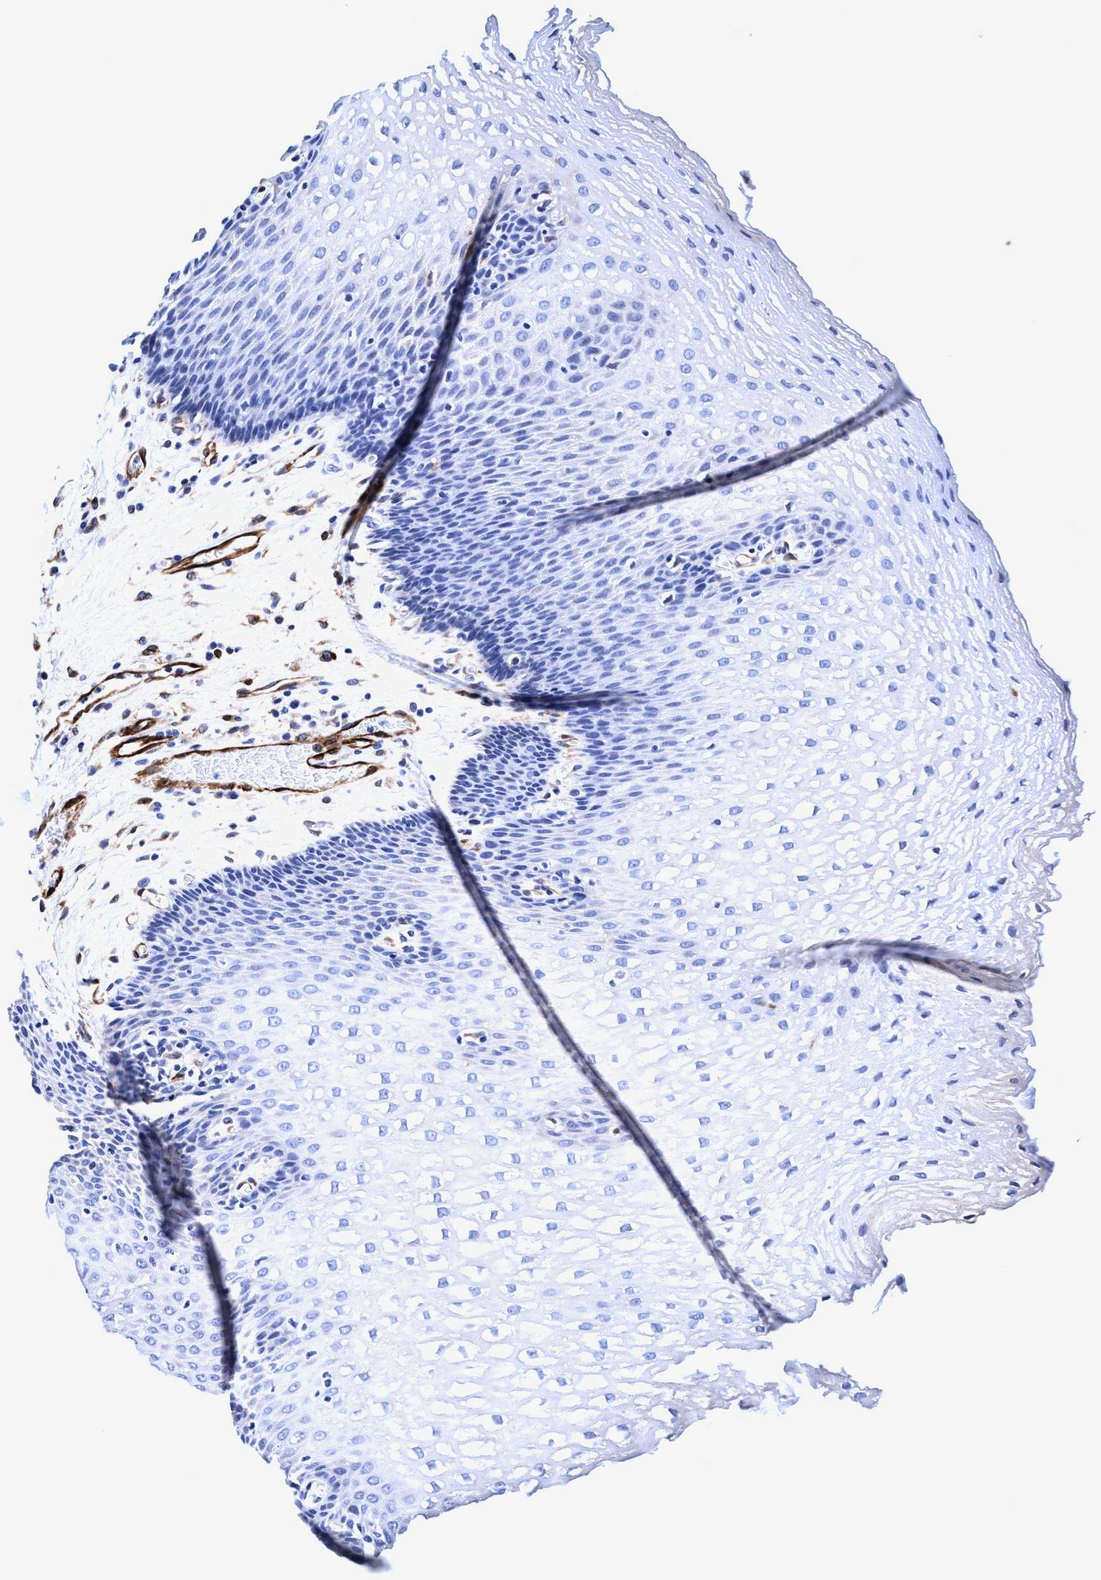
{"staining": {"intensity": "negative", "quantity": "none", "location": "none"}, "tissue": "esophagus", "cell_type": "Squamous epithelial cells", "image_type": "normal", "snomed": [{"axis": "morphology", "description": "Normal tissue, NOS"}, {"axis": "topography", "description": "Esophagus"}], "caption": "DAB (3,3'-diaminobenzidine) immunohistochemical staining of unremarkable esophagus demonstrates no significant positivity in squamous epithelial cells.", "gene": "UBALD2", "patient": {"sex": "male", "age": 48}}